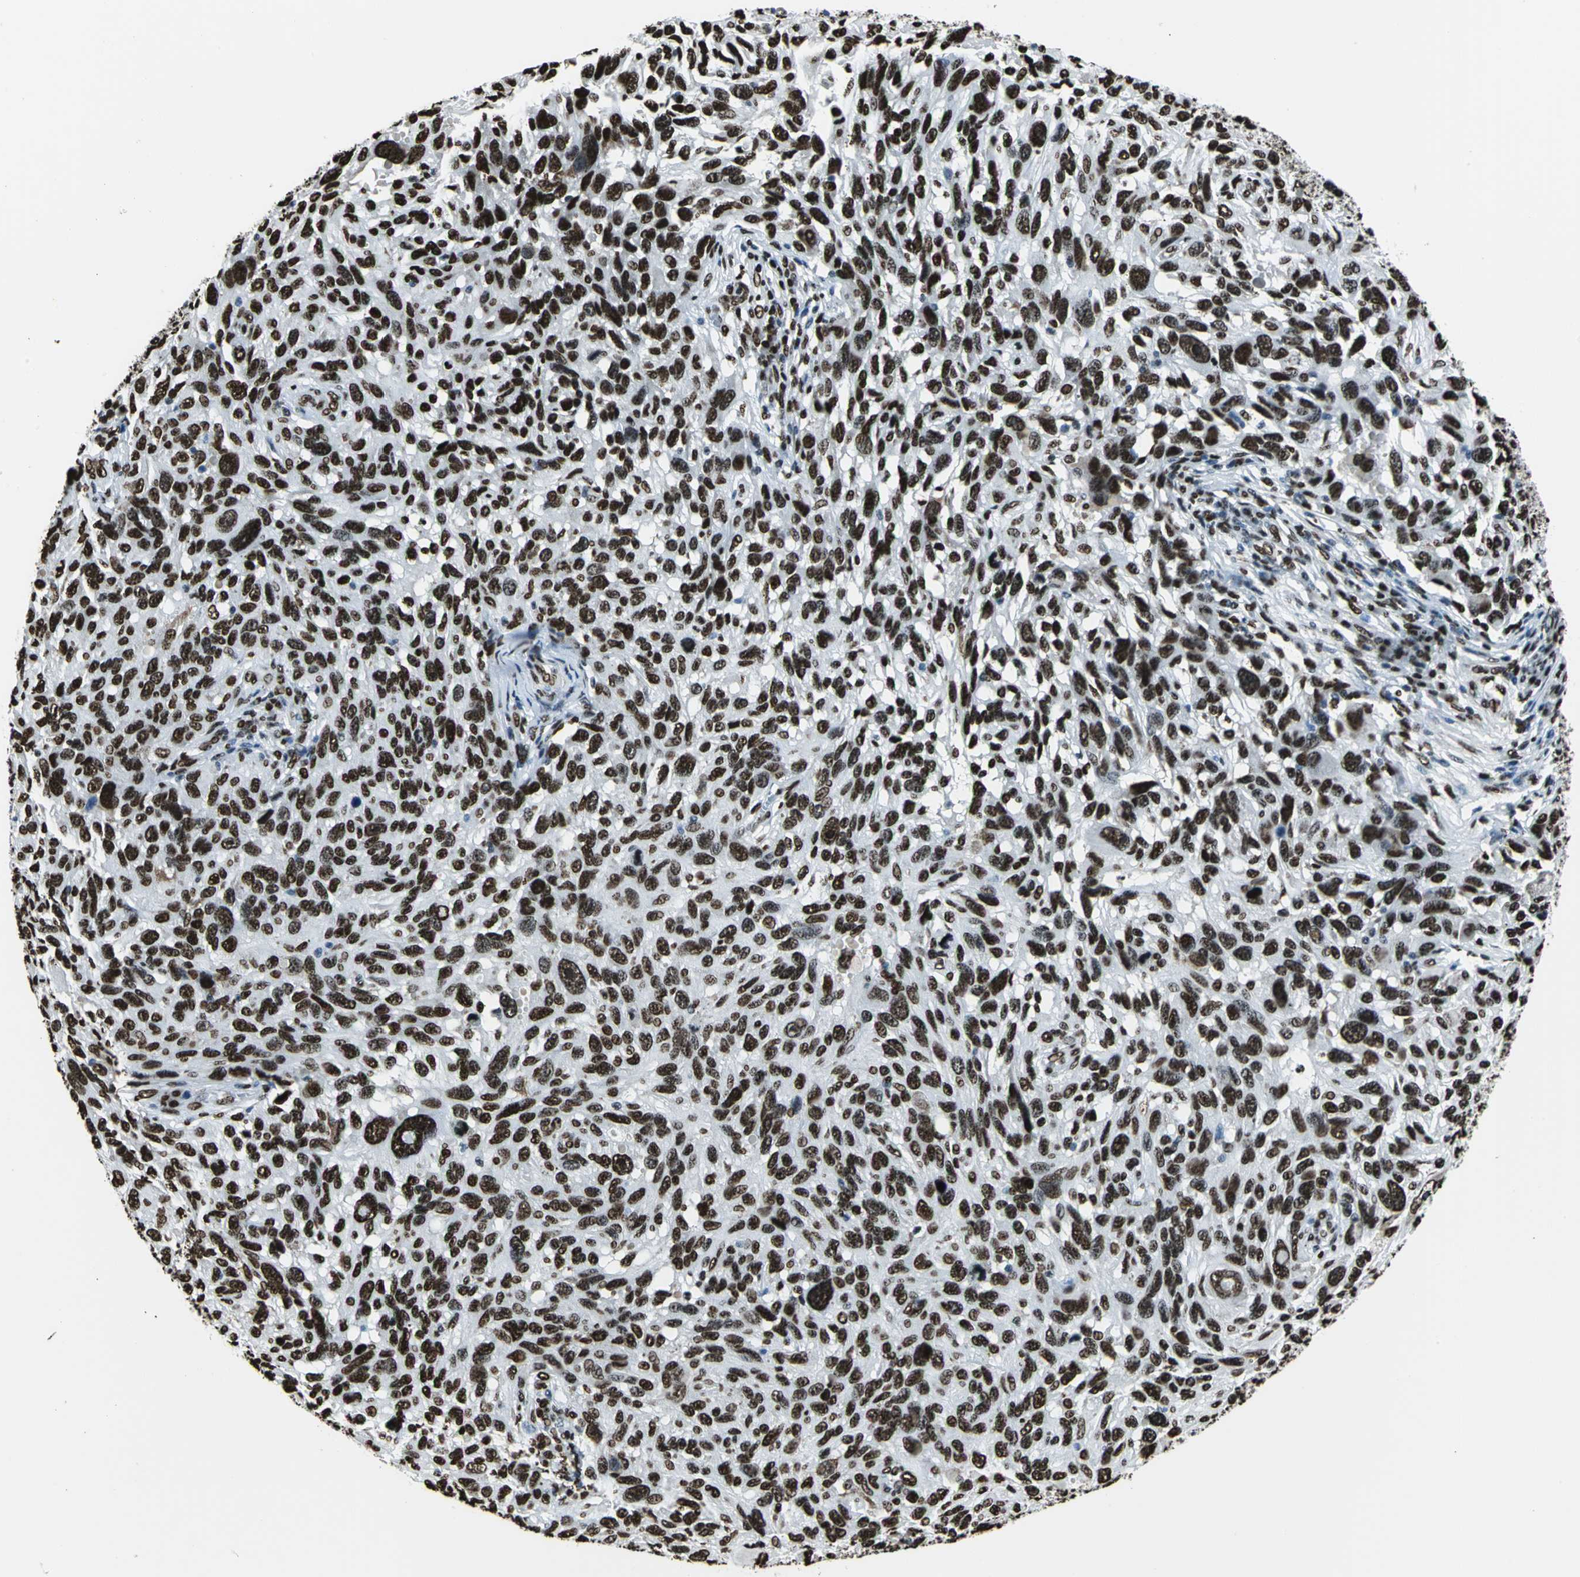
{"staining": {"intensity": "strong", "quantity": ">75%", "location": "nuclear"}, "tissue": "melanoma", "cell_type": "Tumor cells", "image_type": "cancer", "snomed": [{"axis": "morphology", "description": "Malignant melanoma, NOS"}, {"axis": "topography", "description": "Skin"}], "caption": "An image of melanoma stained for a protein displays strong nuclear brown staining in tumor cells.", "gene": "APEX1", "patient": {"sex": "male", "age": 53}}